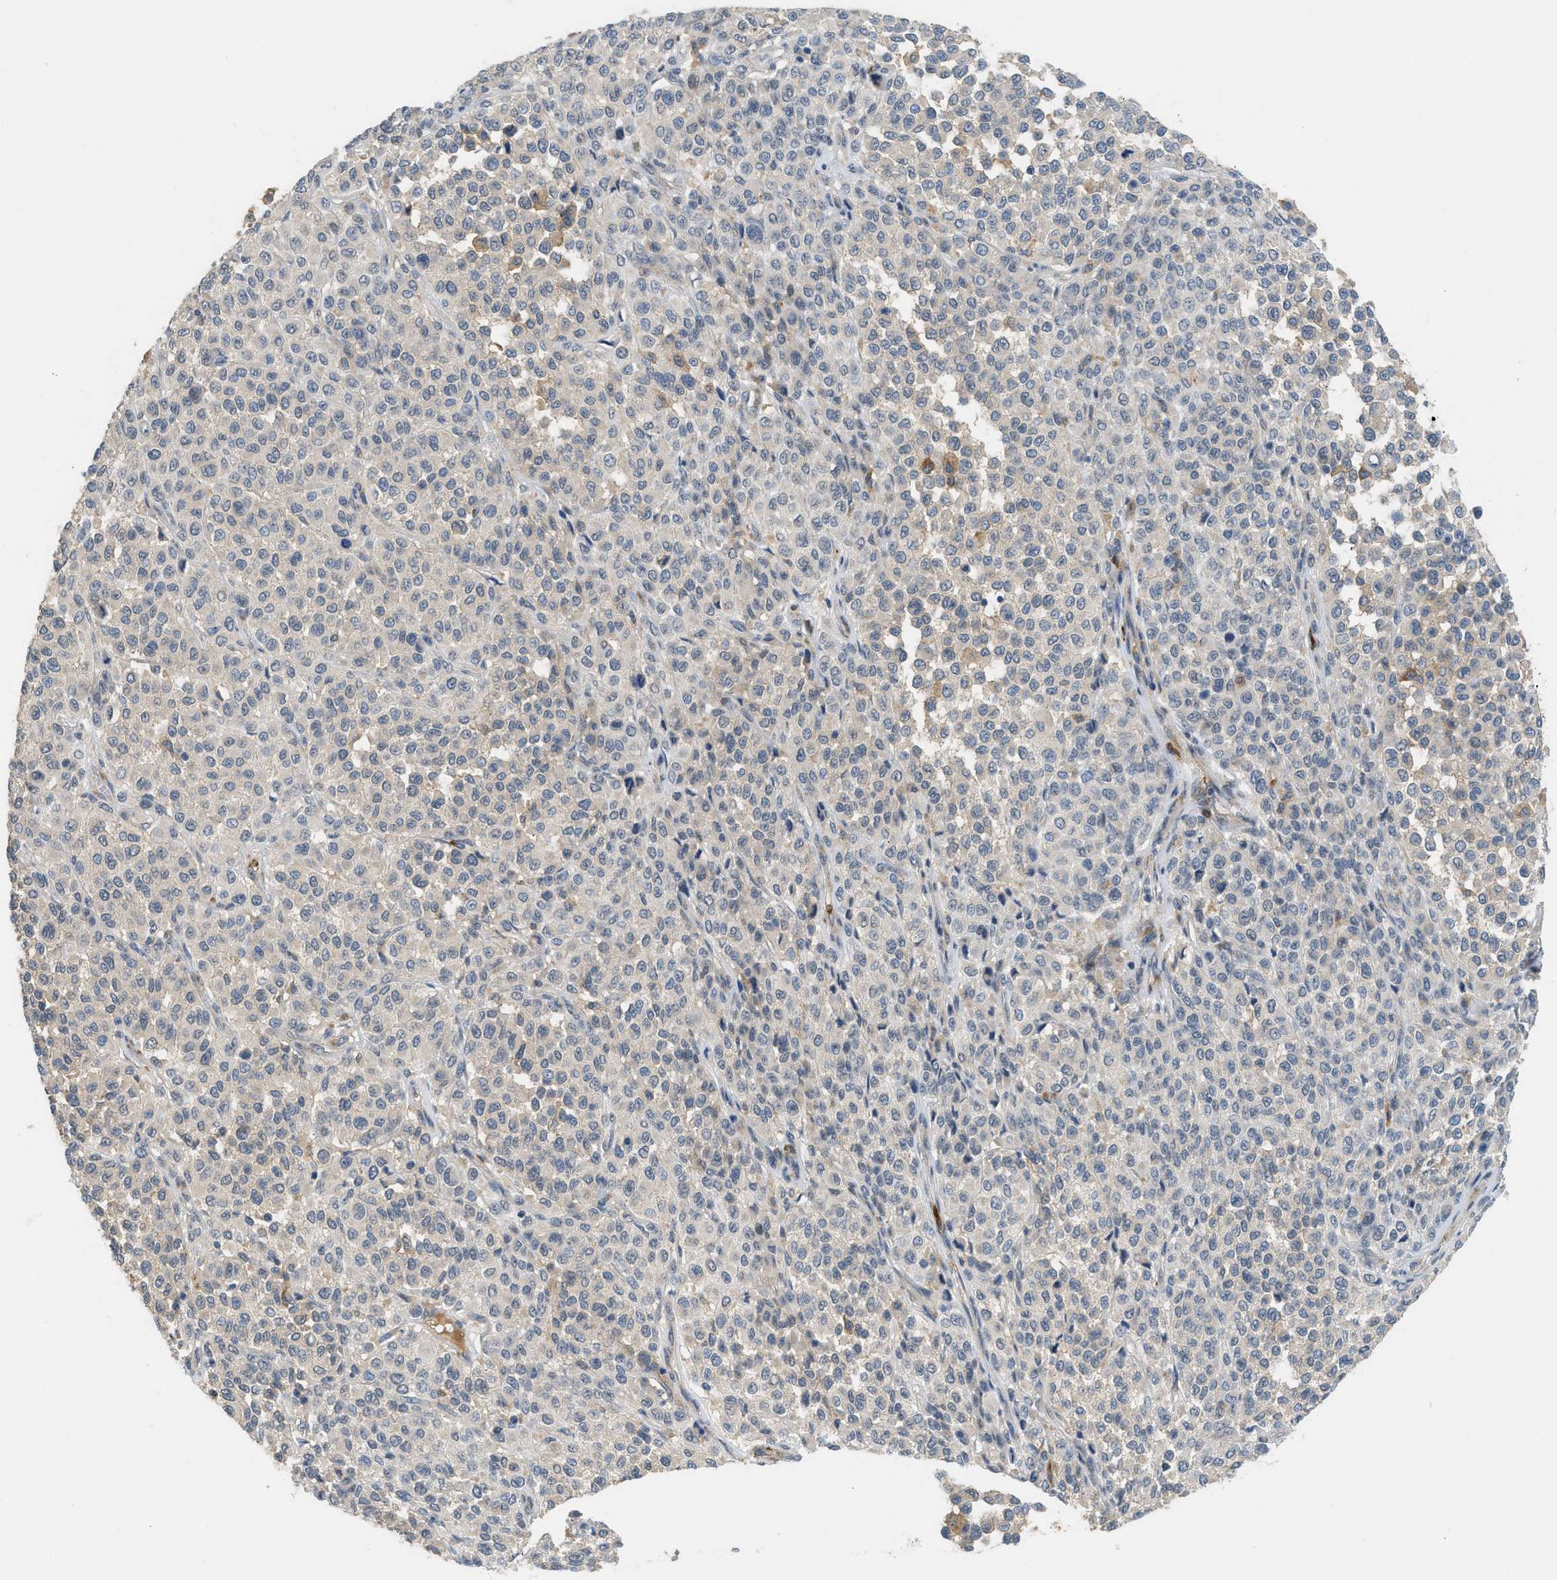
{"staining": {"intensity": "negative", "quantity": "none", "location": "none"}, "tissue": "melanoma", "cell_type": "Tumor cells", "image_type": "cancer", "snomed": [{"axis": "morphology", "description": "Malignant melanoma, Metastatic site"}, {"axis": "topography", "description": "Pancreas"}], "caption": "The histopathology image displays no significant expression in tumor cells of malignant melanoma (metastatic site).", "gene": "RHBDF2", "patient": {"sex": "female", "age": 30}}